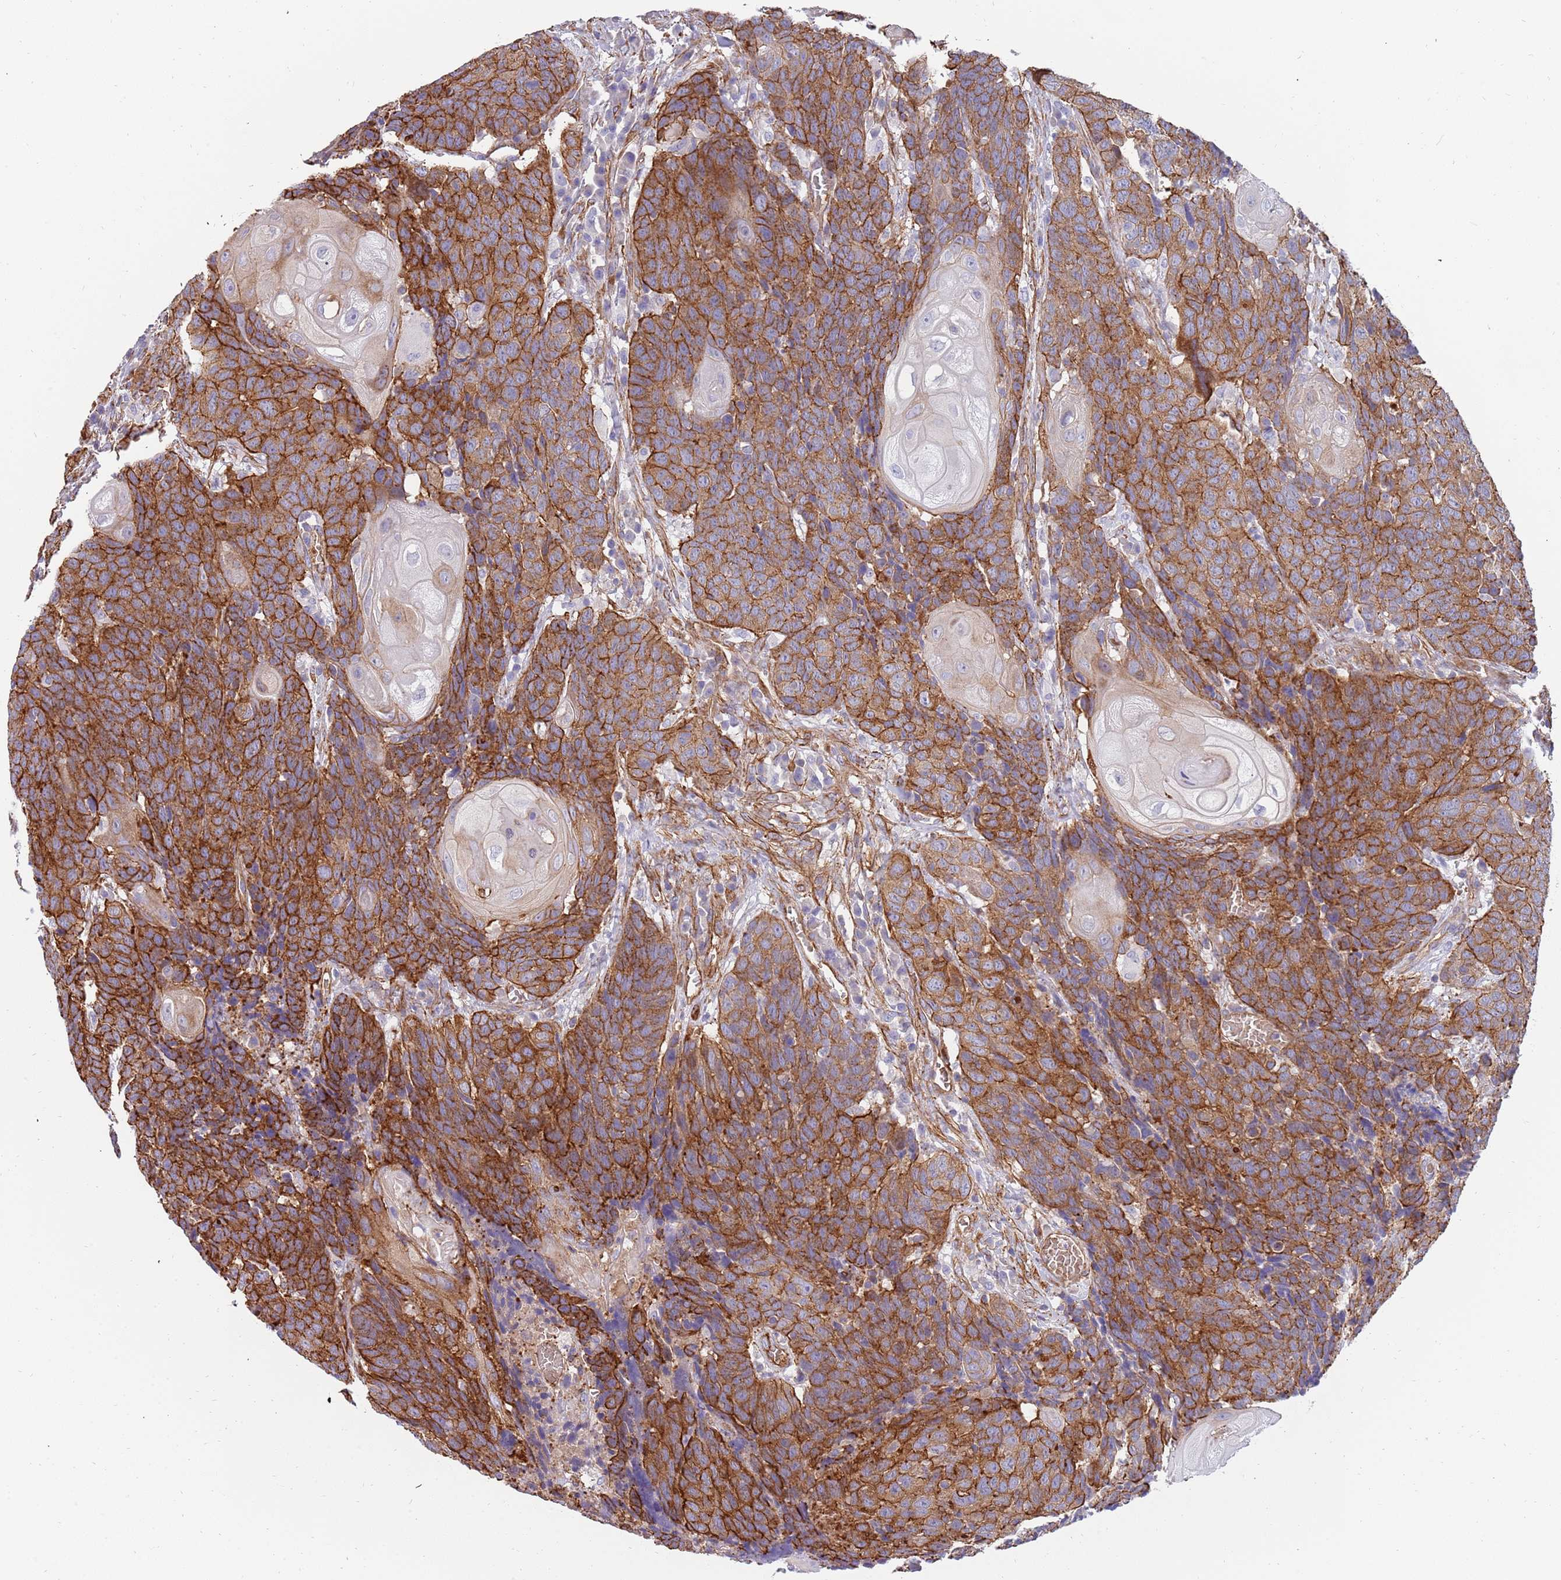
{"staining": {"intensity": "moderate", "quantity": ">75%", "location": "cytoplasmic/membranous"}, "tissue": "head and neck cancer", "cell_type": "Tumor cells", "image_type": "cancer", "snomed": [{"axis": "morphology", "description": "Squamous cell carcinoma, NOS"}, {"axis": "topography", "description": "Head-Neck"}], "caption": "Head and neck squamous cell carcinoma tissue demonstrates moderate cytoplasmic/membranous expression in about >75% of tumor cells", "gene": "GFRAL", "patient": {"sex": "male", "age": 66}}